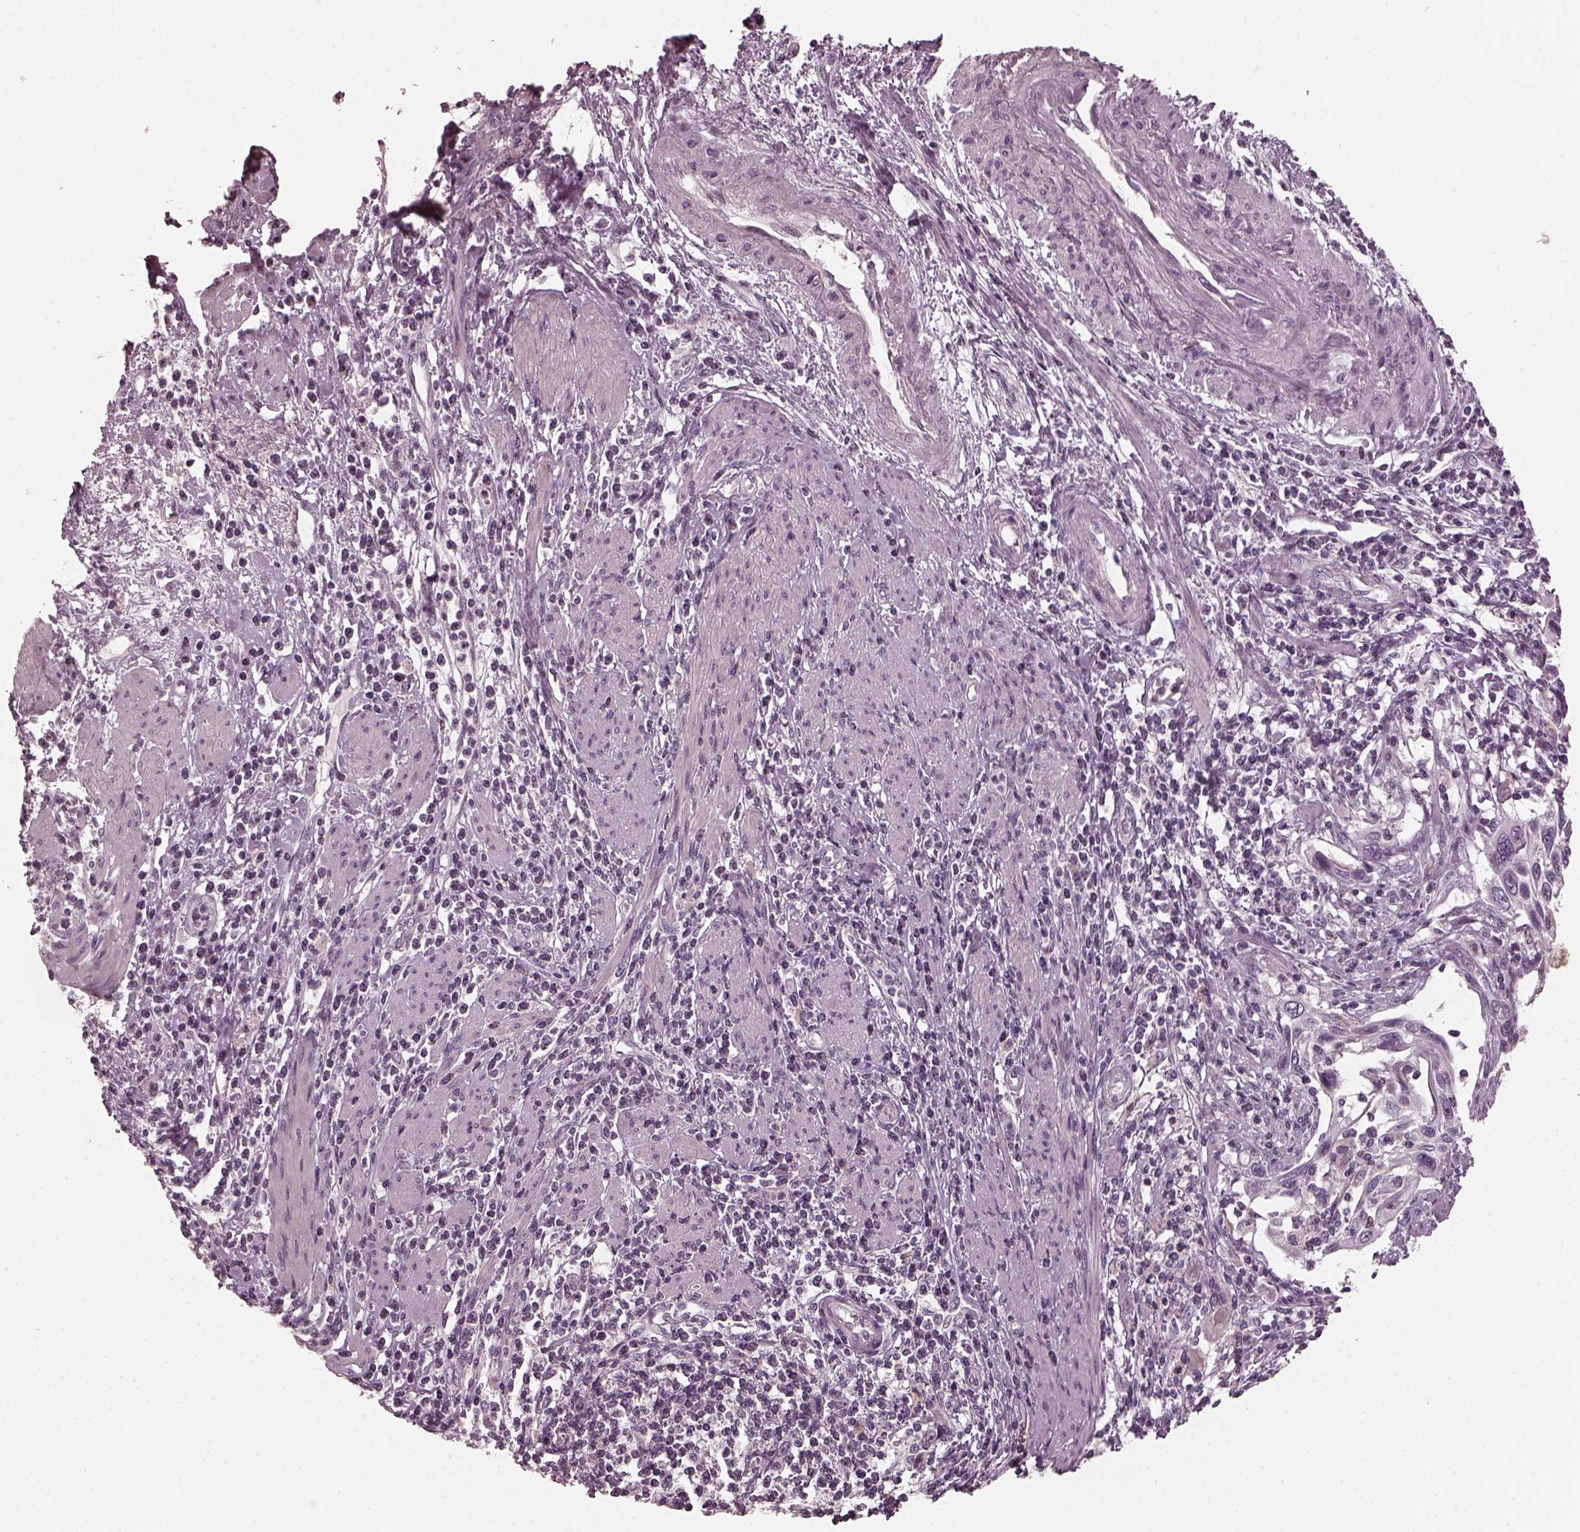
{"staining": {"intensity": "negative", "quantity": "none", "location": "none"}, "tissue": "cervical cancer", "cell_type": "Tumor cells", "image_type": "cancer", "snomed": [{"axis": "morphology", "description": "Squamous cell carcinoma, NOS"}, {"axis": "topography", "description": "Cervix"}], "caption": "A high-resolution histopathology image shows IHC staining of cervical cancer (squamous cell carcinoma), which reveals no significant staining in tumor cells.", "gene": "RCVRN", "patient": {"sex": "female", "age": 70}}